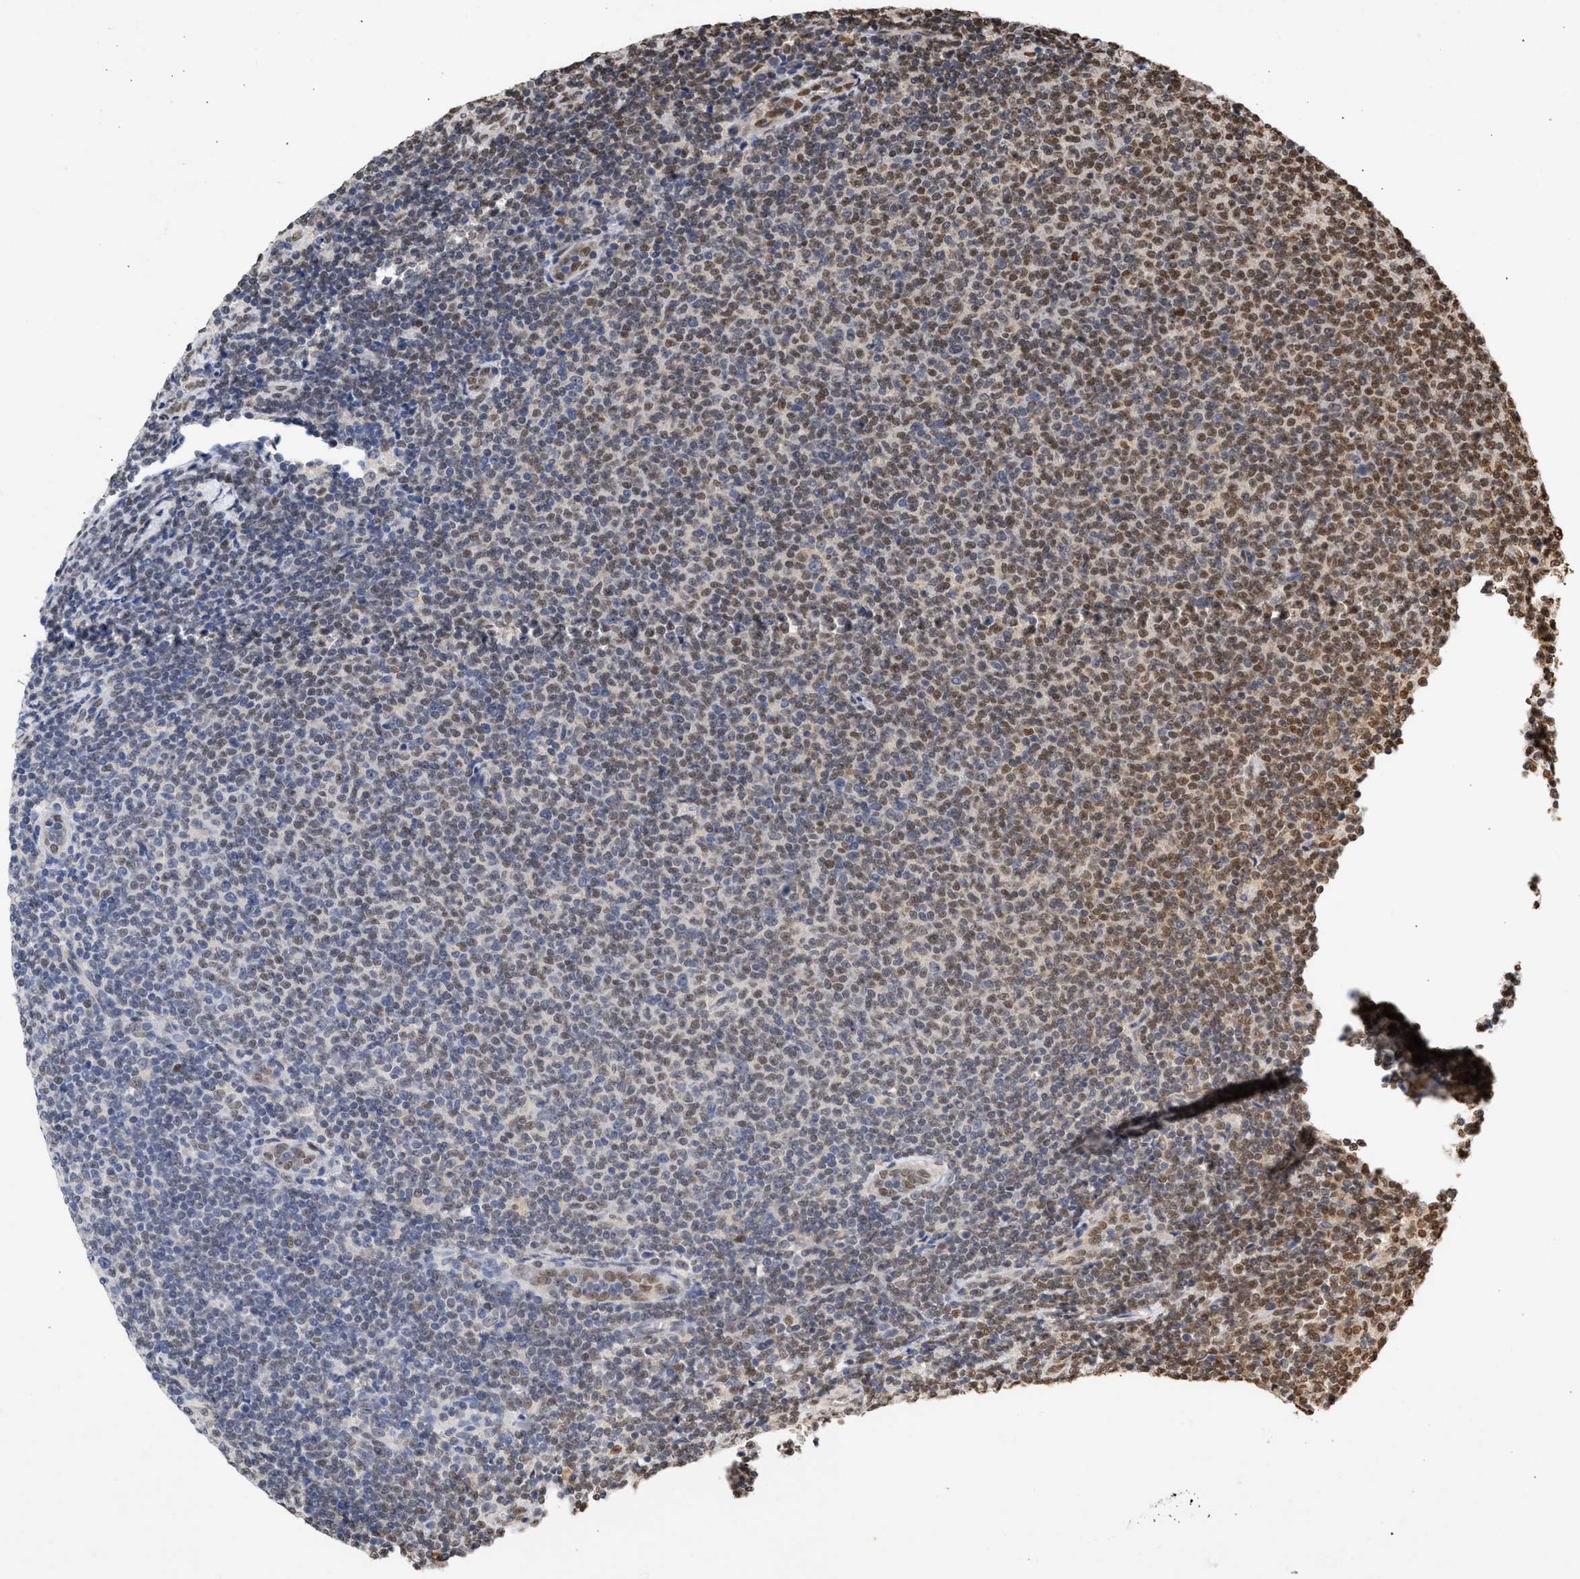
{"staining": {"intensity": "moderate", "quantity": "25%-75%", "location": "nuclear"}, "tissue": "lymphoma", "cell_type": "Tumor cells", "image_type": "cancer", "snomed": [{"axis": "morphology", "description": "Malignant lymphoma, non-Hodgkin's type, Low grade"}, {"axis": "topography", "description": "Lymph node"}], "caption": "Malignant lymphoma, non-Hodgkin's type (low-grade) stained for a protein (brown) demonstrates moderate nuclear positive expression in approximately 25%-75% of tumor cells.", "gene": "NUP35", "patient": {"sex": "male", "age": 66}}